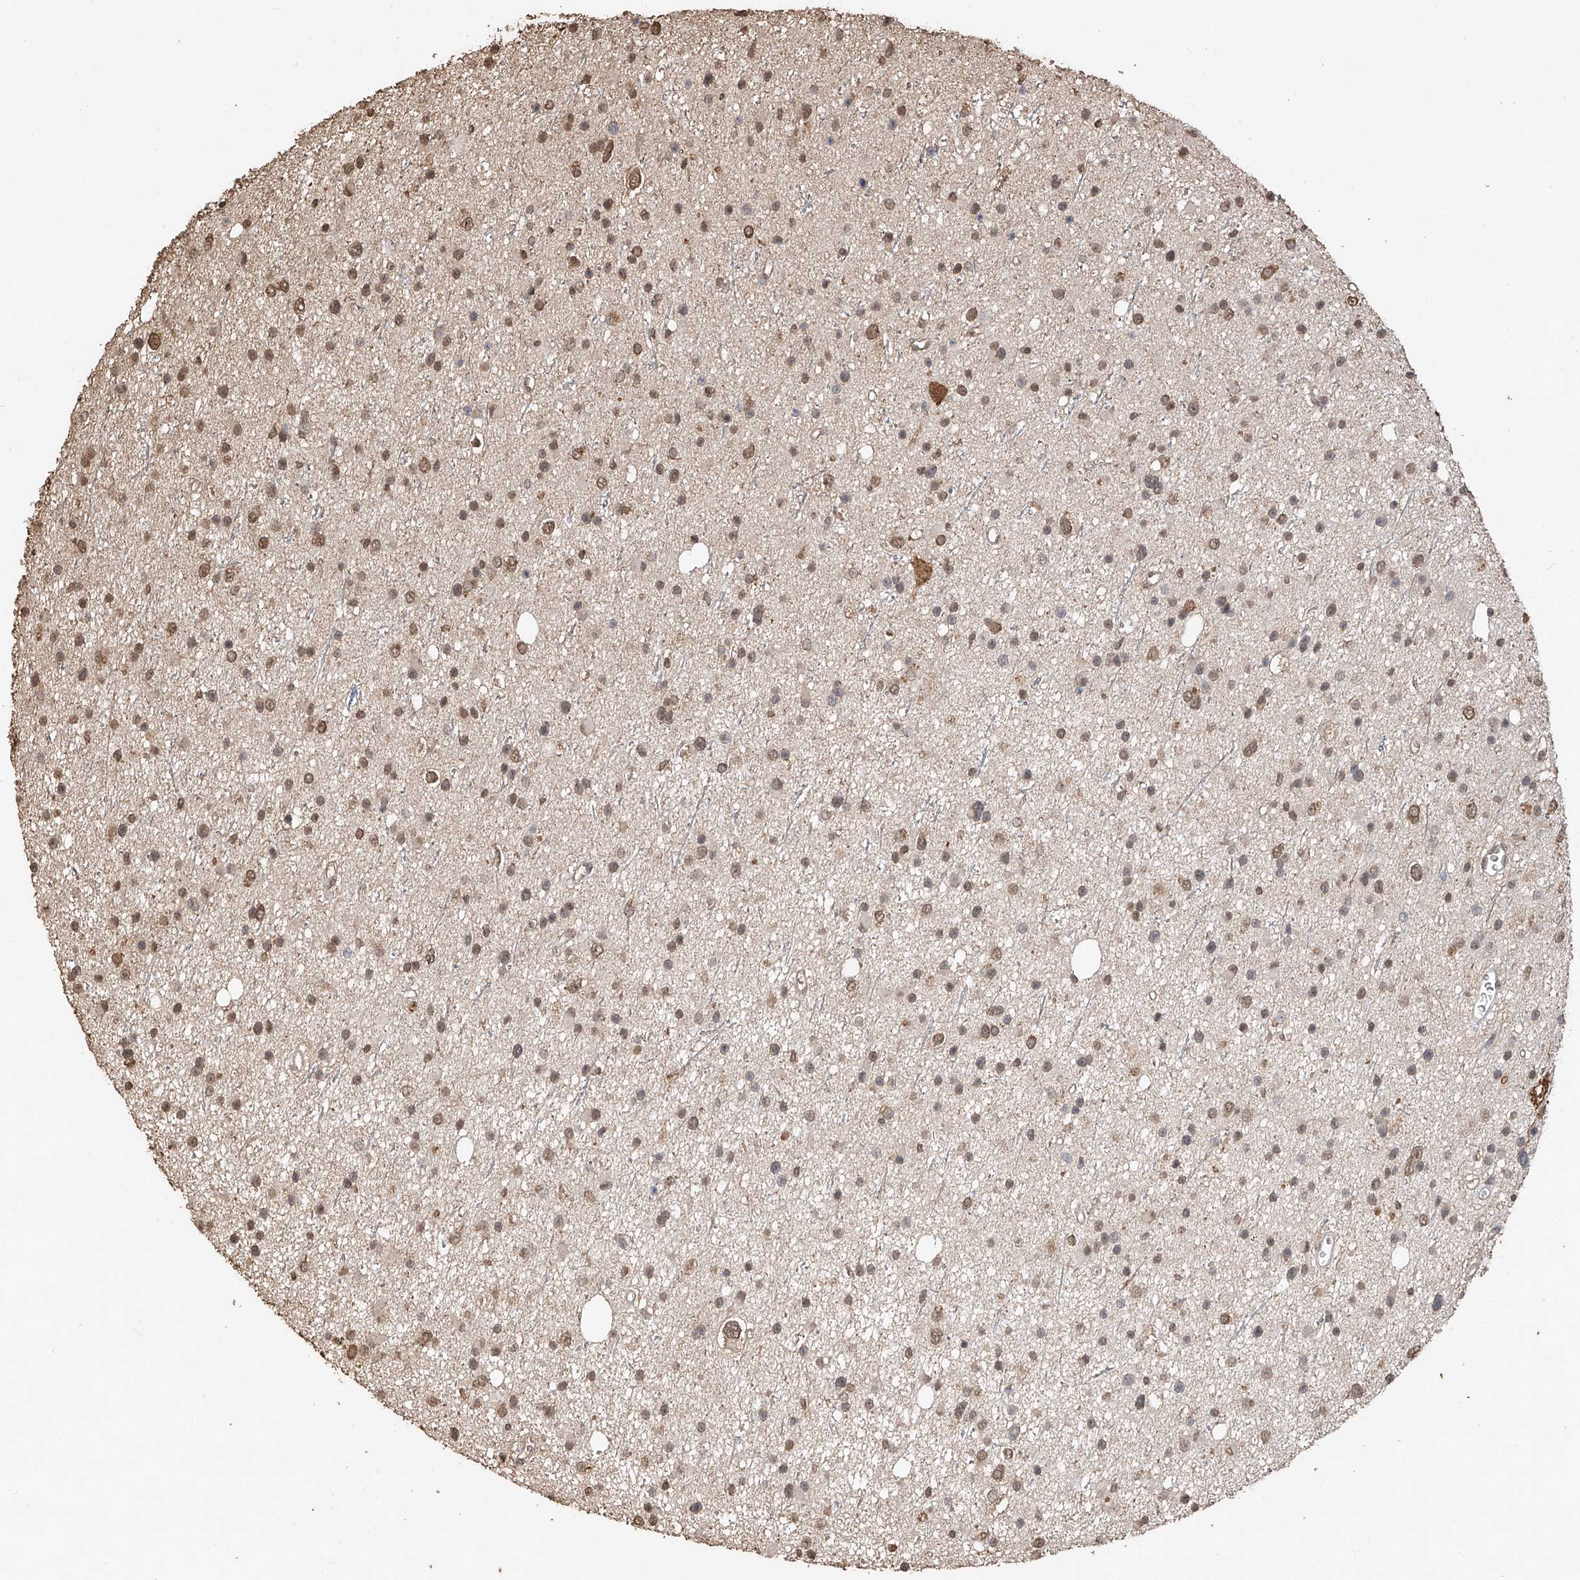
{"staining": {"intensity": "moderate", "quantity": ">75%", "location": "nuclear"}, "tissue": "glioma", "cell_type": "Tumor cells", "image_type": "cancer", "snomed": [{"axis": "morphology", "description": "Glioma, malignant, Low grade"}, {"axis": "topography", "description": "Cerebral cortex"}], "caption": "This is an image of IHC staining of malignant glioma (low-grade), which shows moderate positivity in the nuclear of tumor cells.", "gene": "ELOVL1", "patient": {"sex": "female", "age": 39}}